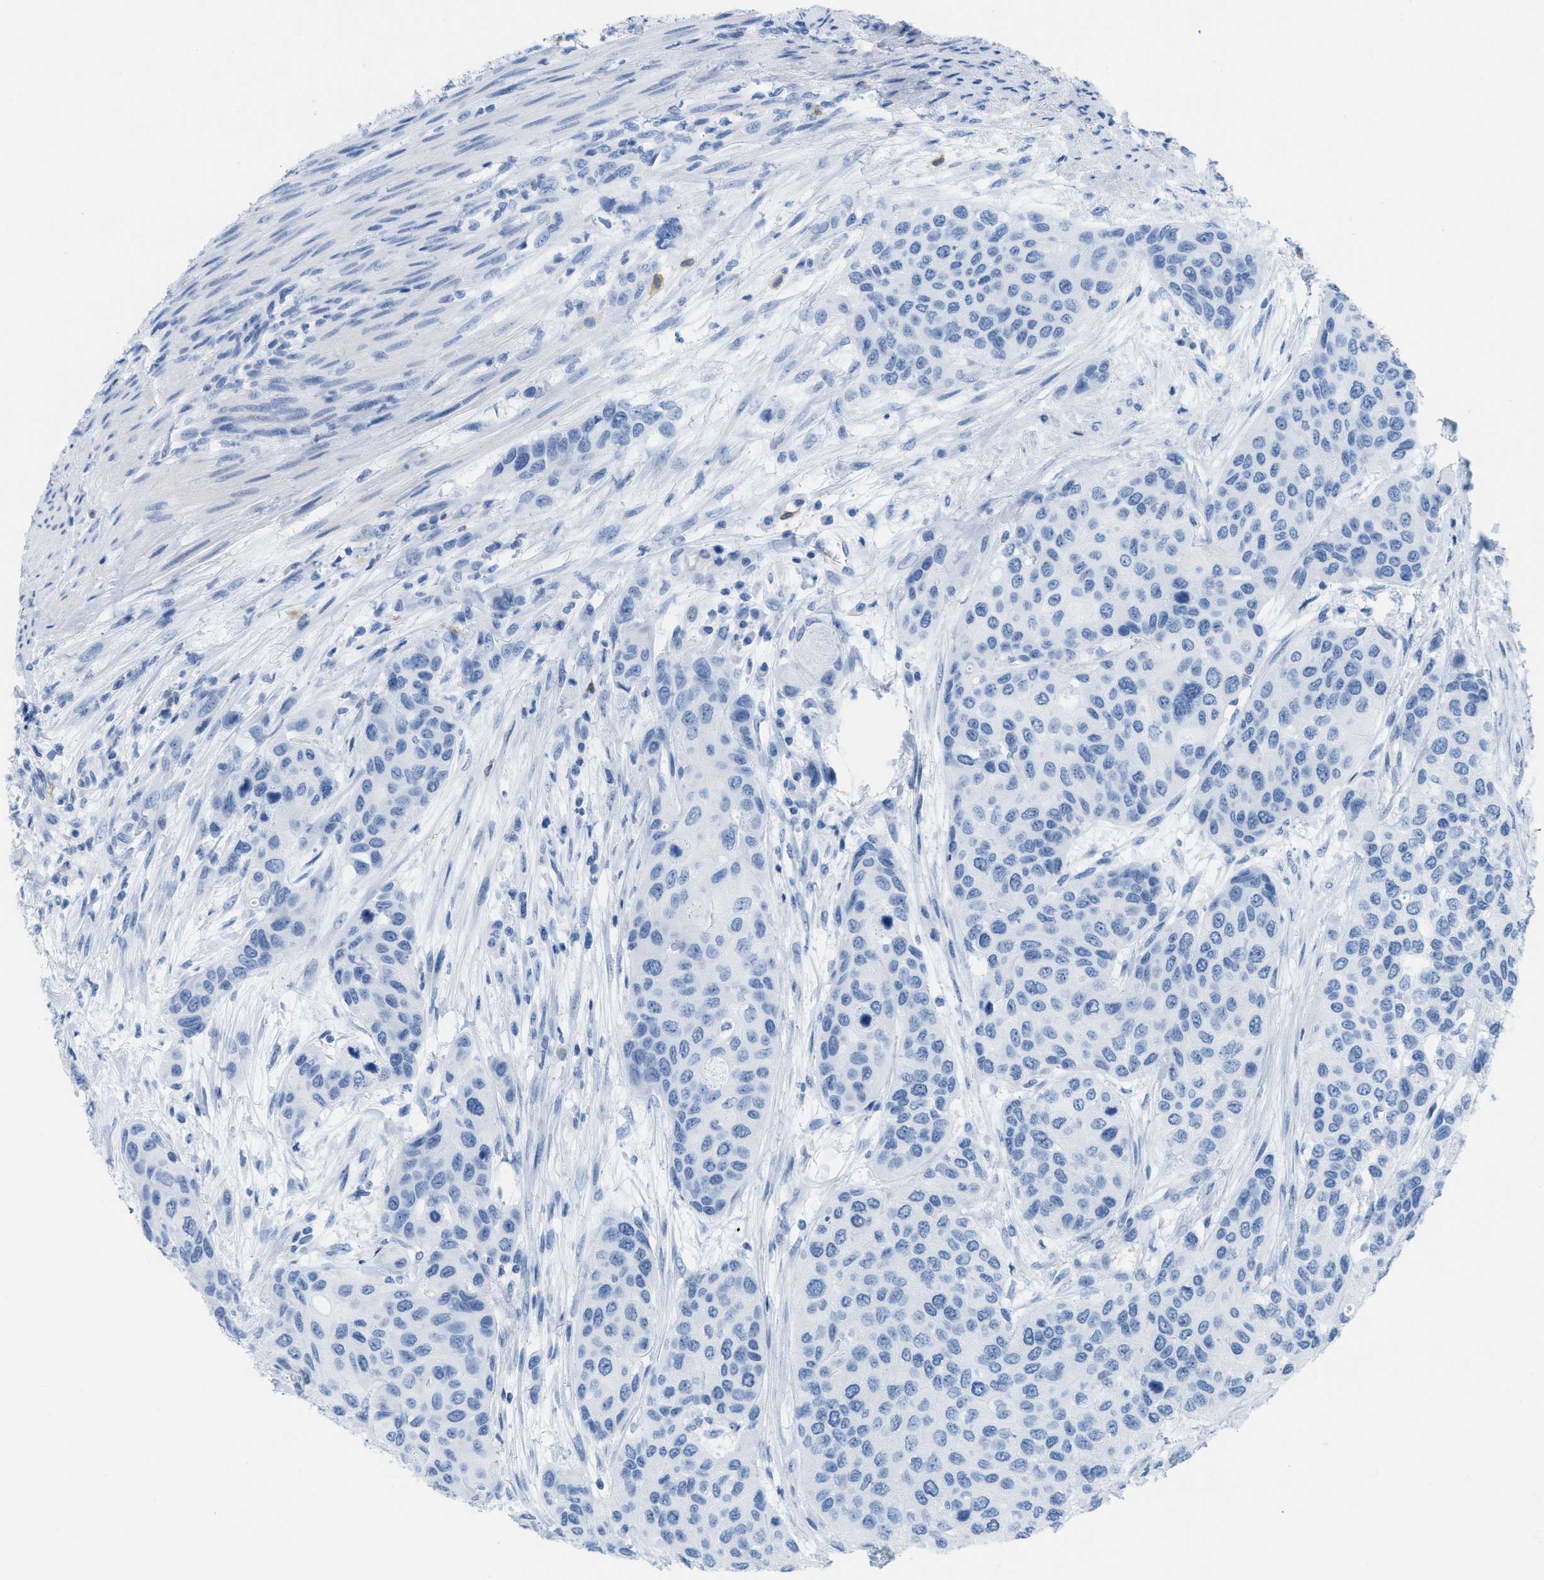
{"staining": {"intensity": "negative", "quantity": "none", "location": "none"}, "tissue": "urothelial cancer", "cell_type": "Tumor cells", "image_type": "cancer", "snomed": [{"axis": "morphology", "description": "Urothelial carcinoma, High grade"}, {"axis": "topography", "description": "Urinary bladder"}], "caption": "Urothelial cancer stained for a protein using immunohistochemistry (IHC) displays no positivity tumor cells.", "gene": "ASGR1", "patient": {"sex": "female", "age": 56}}